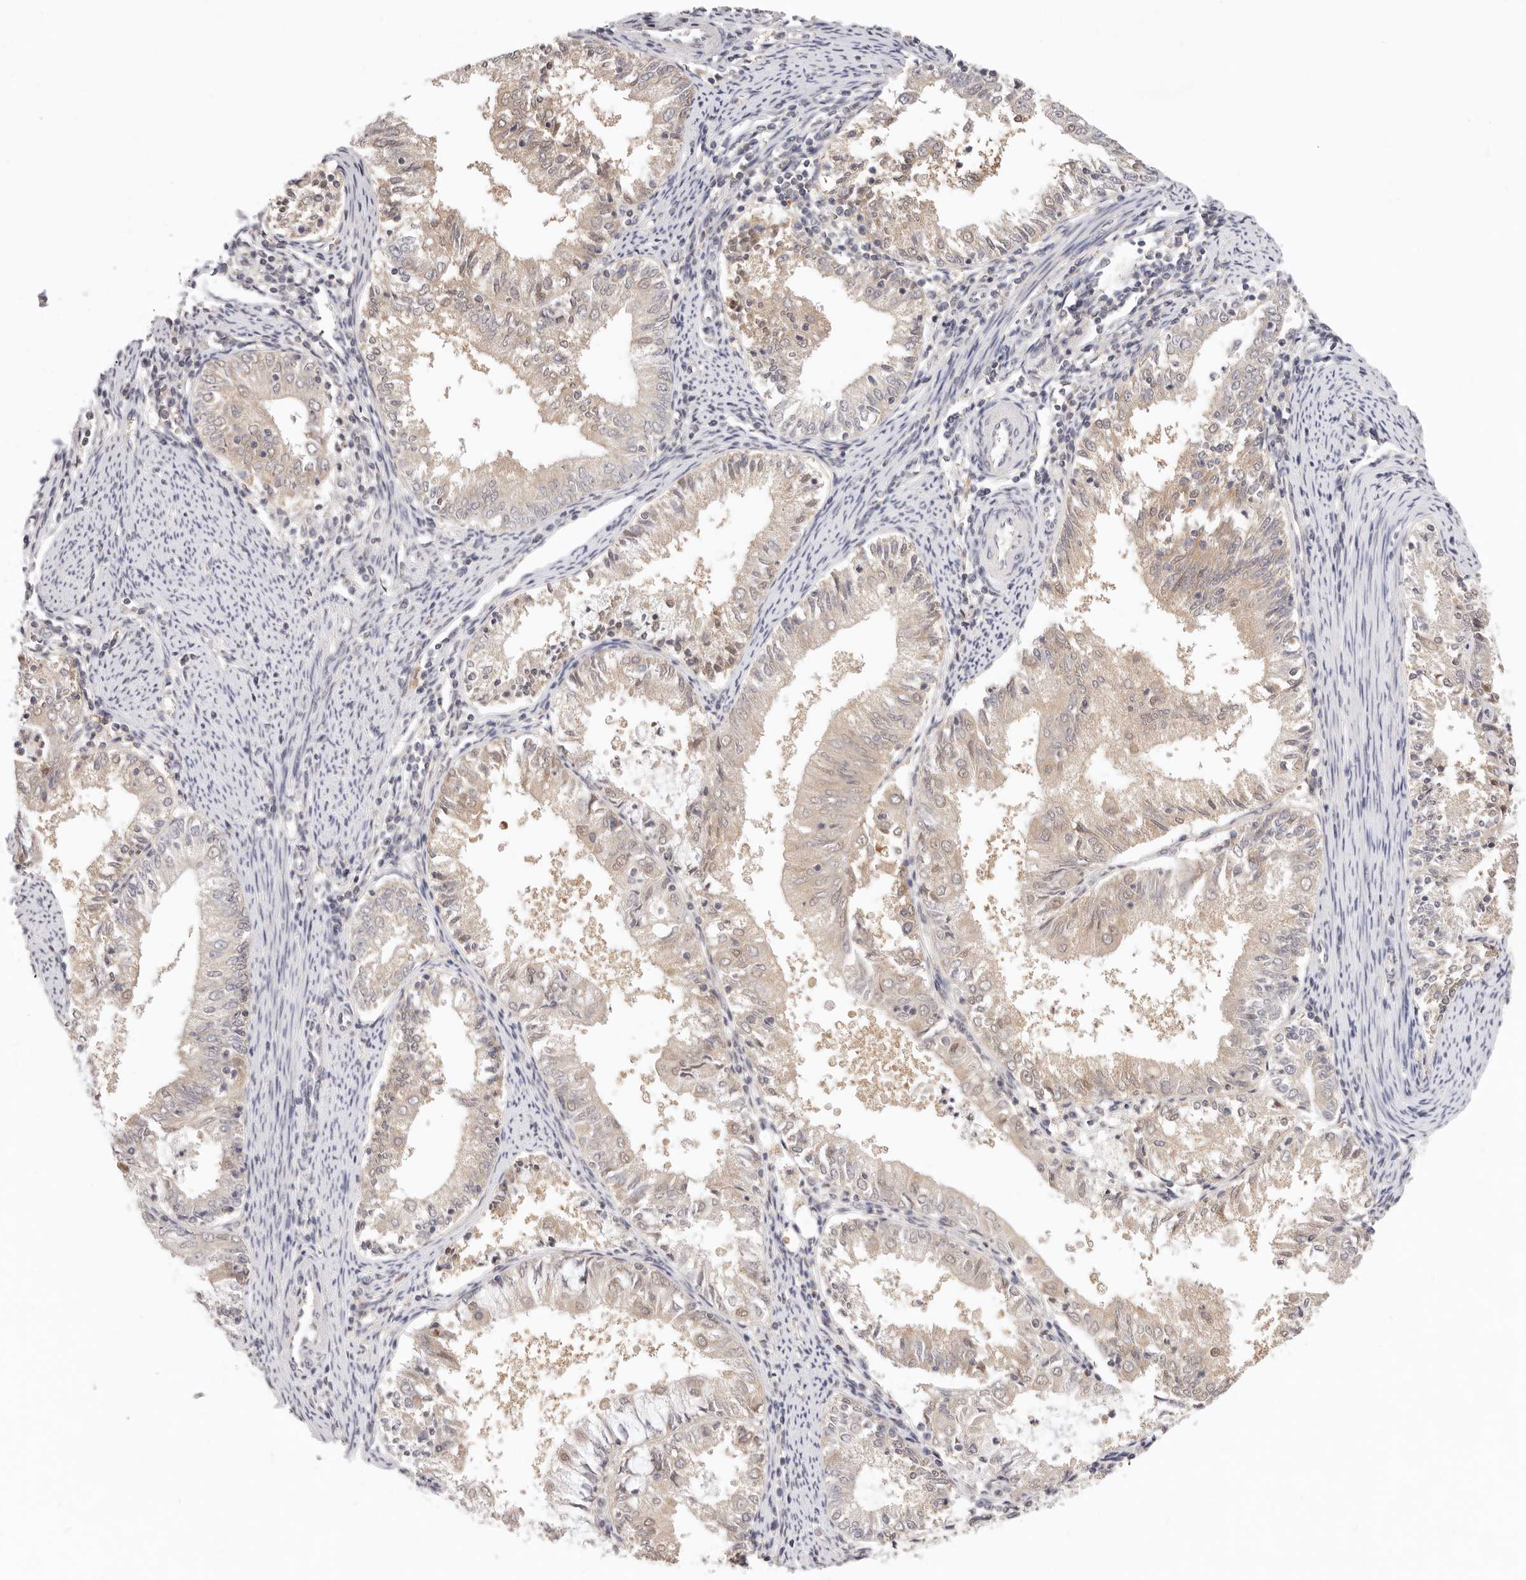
{"staining": {"intensity": "weak", "quantity": "25%-75%", "location": "cytoplasmic/membranous"}, "tissue": "endometrial cancer", "cell_type": "Tumor cells", "image_type": "cancer", "snomed": [{"axis": "morphology", "description": "Adenocarcinoma, NOS"}, {"axis": "topography", "description": "Endometrium"}], "caption": "Human endometrial cancer stained with a protein marker demonstrates weak staining in tumor cells.", "gene": "GGPS1", "patient": {"sex": "female", "age": 57}}